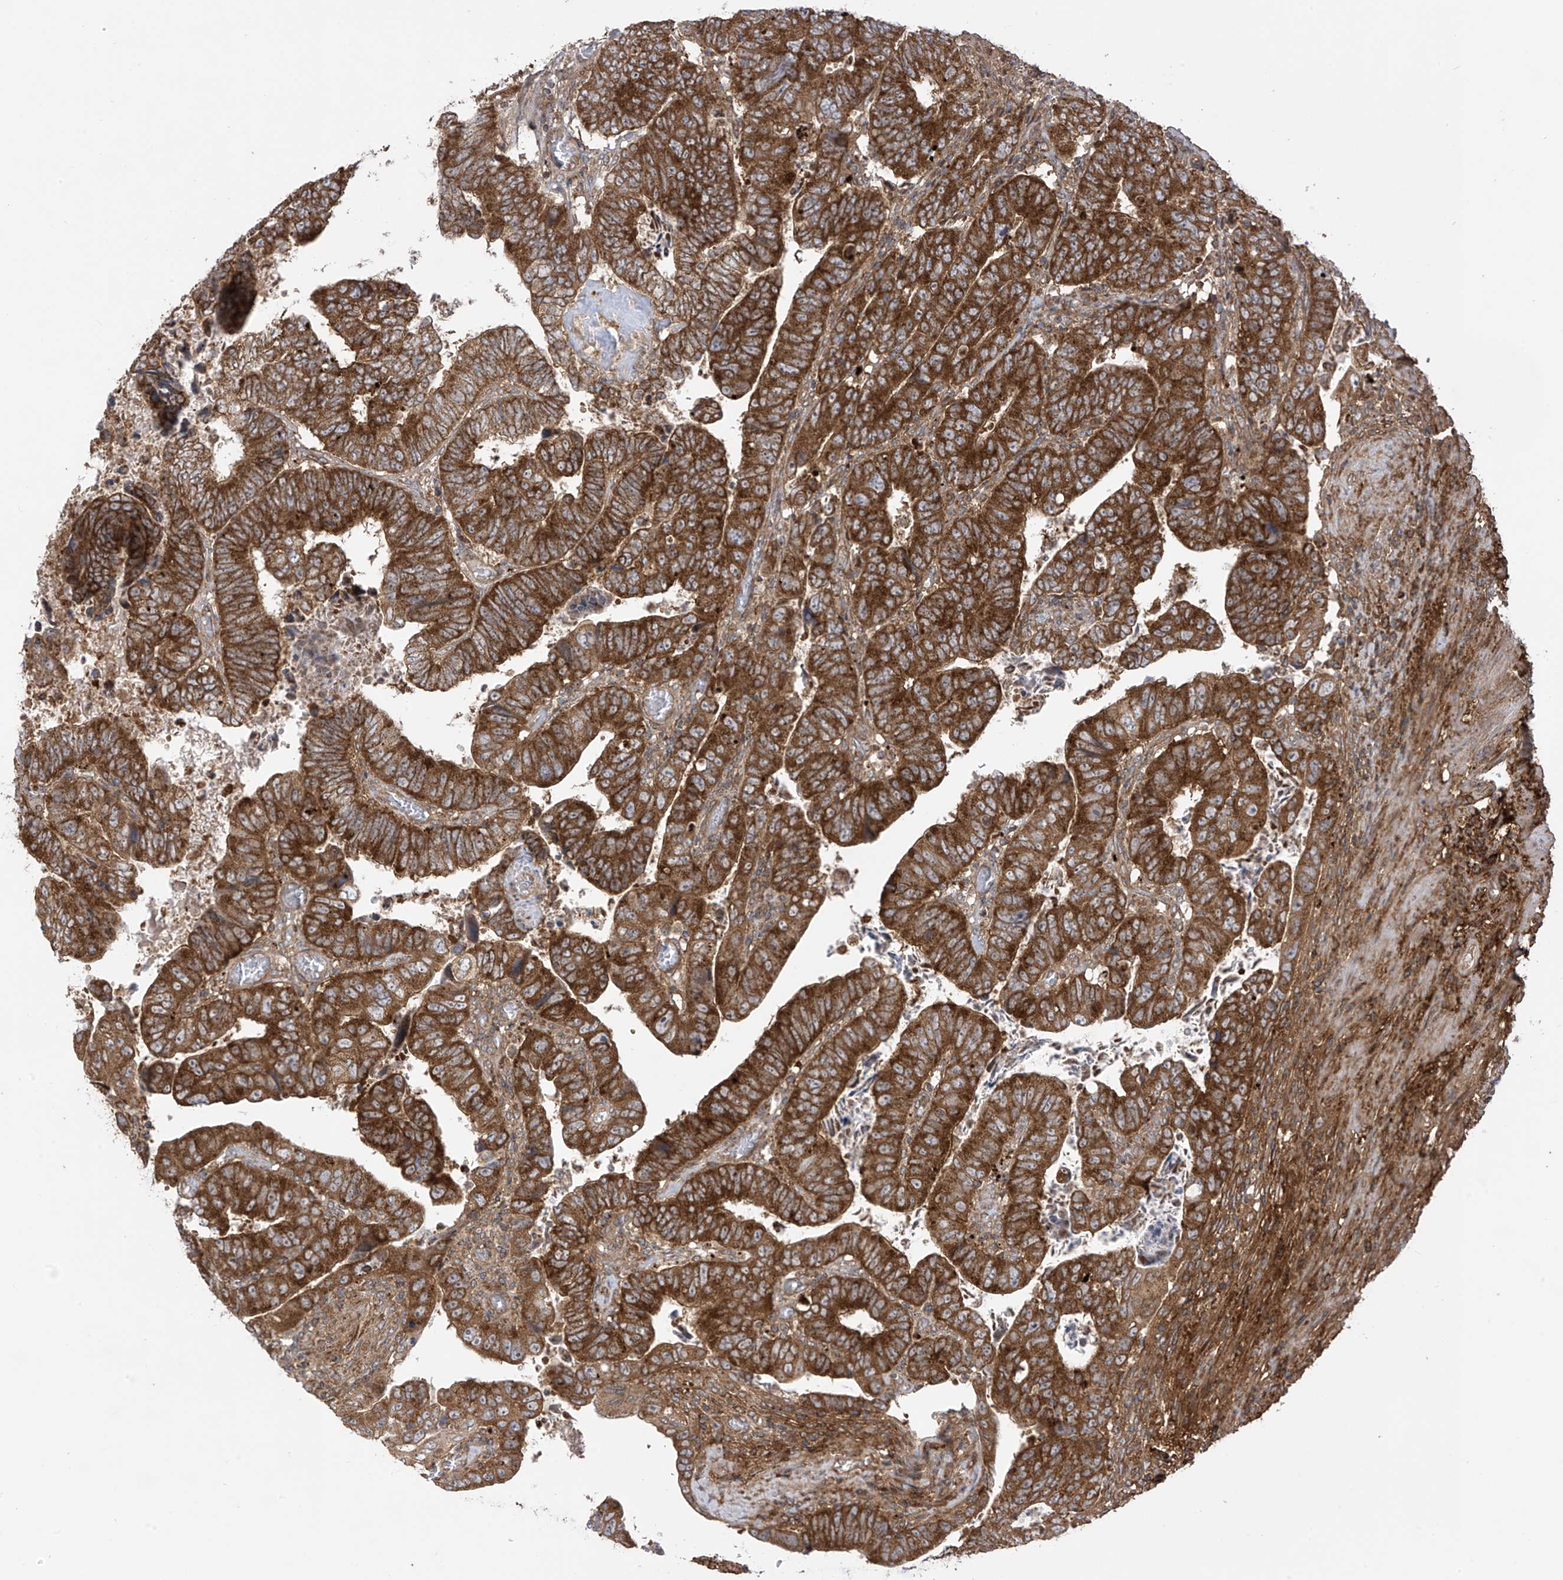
{"staining": {"intensity": "strong", "quantity": ">75%", "location": "cytoplasmic/membranous"}, "tissue": "colorectal cancer", "cell_type": "Tumor cells", "image_type": "cancer", "snomed": [{"axis": "morphology", "description": "Normal tissue, NOS"}, {"axis": "morphology", "description": "Adenocarcinoma, NOS"}, {"axis": "topography", "description": "Rectum"}], "caption": "The image displays a brown stain indicating the presence of a protein in the cytoplasmic/membranous of tumor cells in adenocarcinoma (colorectal).", "gene": "REPS1", "patient": {"sex": "female", "age": 65}}